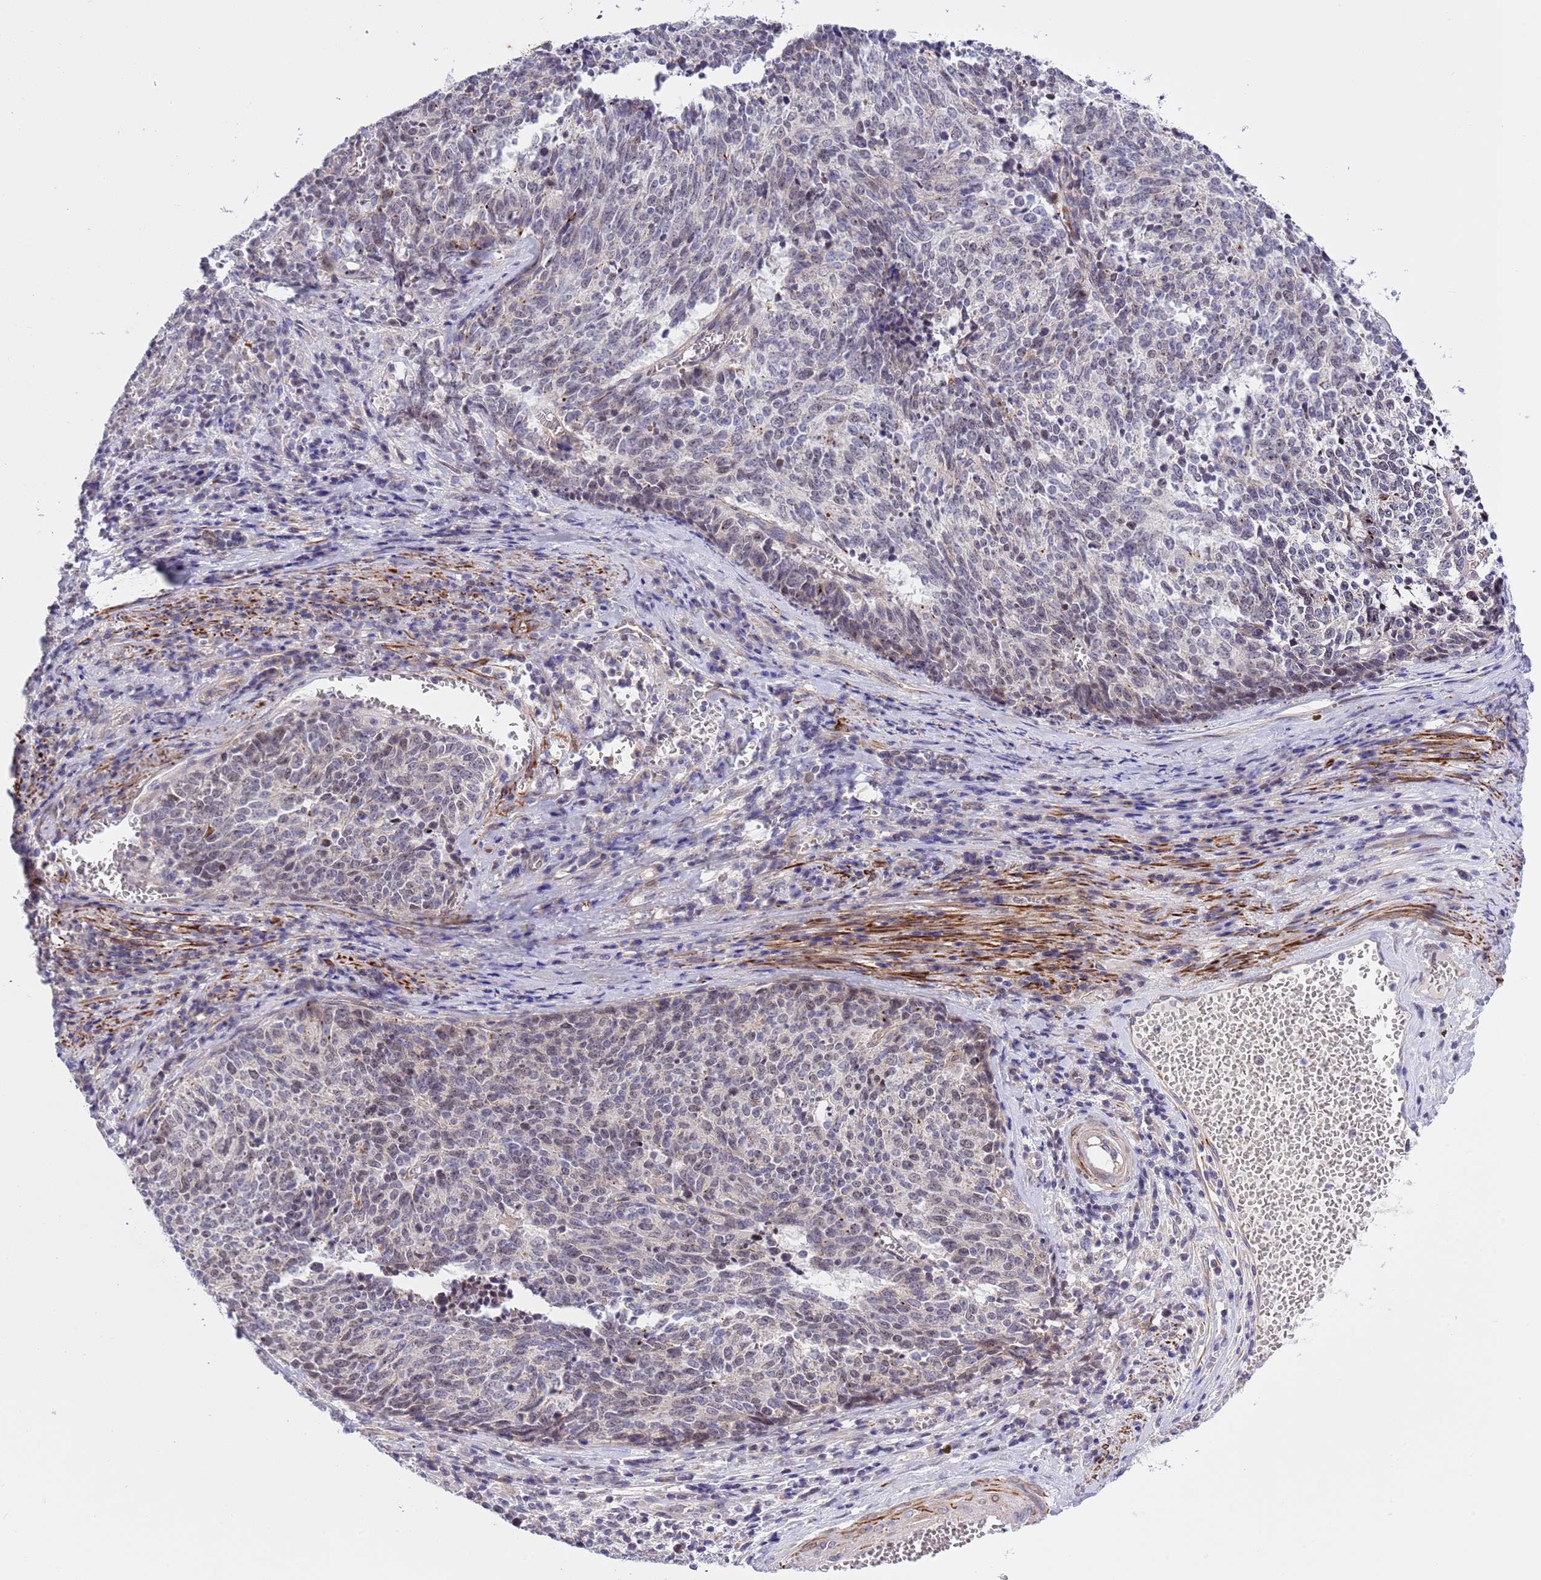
{"staining": {"intensity": "weak", "quantity": "<25%", "location": "cytoplasmic/membranous"}, "tissue": "cervical cancer", "cell_type": "Tumor cells", "image_type": "cancer", "snomed": [{"axis": "morphology", "description": "Squamous cell carcinoma, NOS"}, {"axis": "topography", "description": "Cervix"}], "caption": "A high-resolution image shows immunohistochemistry (IHC) staining of cervical cancer, which reveals no significant staining in tumor cells.", "gene": "NET1", "patient": {"sex": "female", "age": 29}}